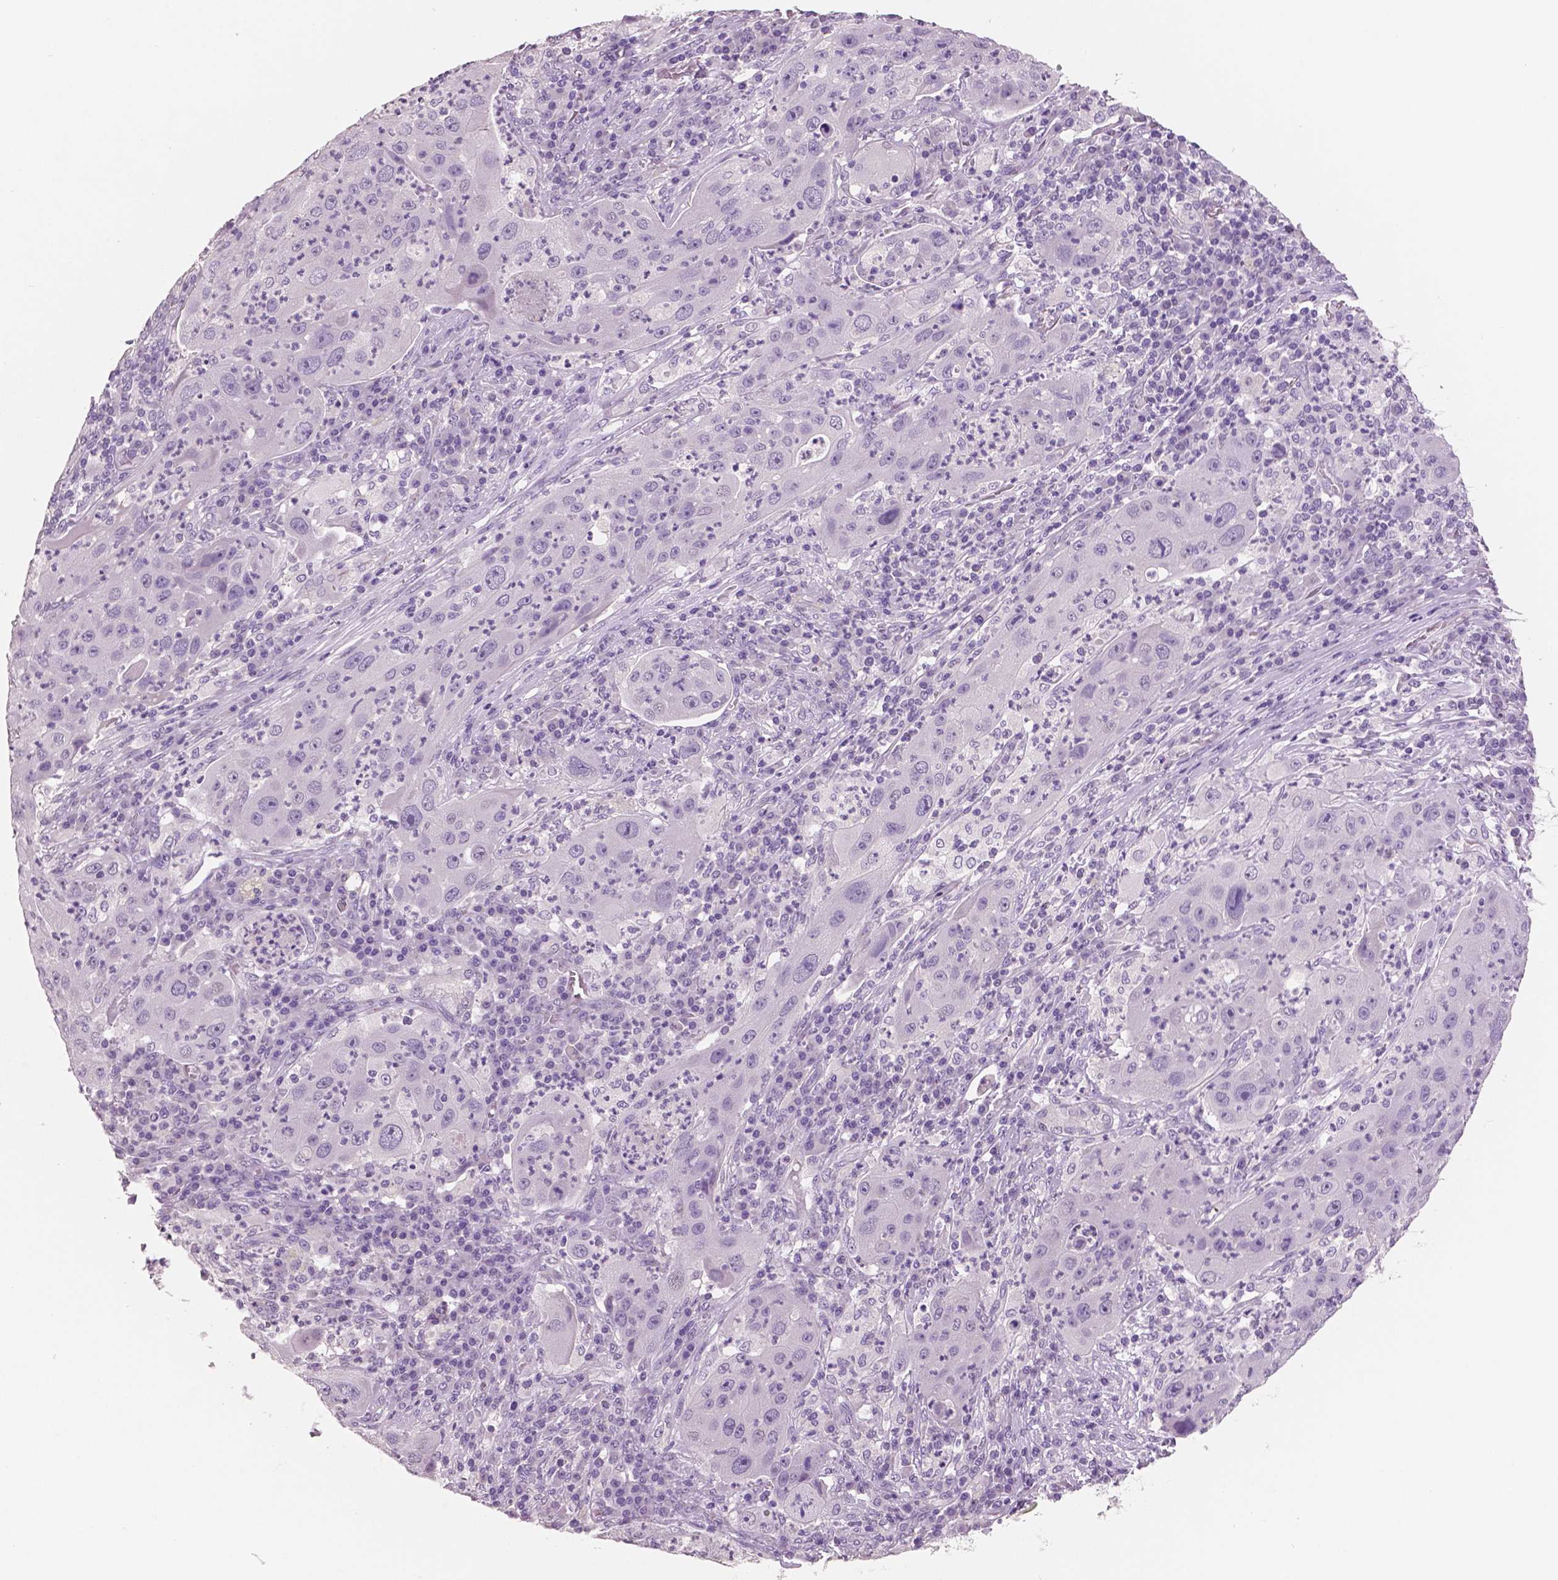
{"staining": {"intensity": "negative", "quantity": "none", "location": "none"}, "tissue": "lung cancer", "cell_type": "Tumor cells", "image_type": "cancer", "snomed": [{"axis": "morphology", "description": "Squamous cell carcinoma, NOS"}, {"axis": "topography", "description": "Lung"}], "caption": "The histopathology image demonstrates no significant expression in tumor cells of lung cancer.", "gene": "NECAB2", "patient": {"sex": "female", "age": 59}}